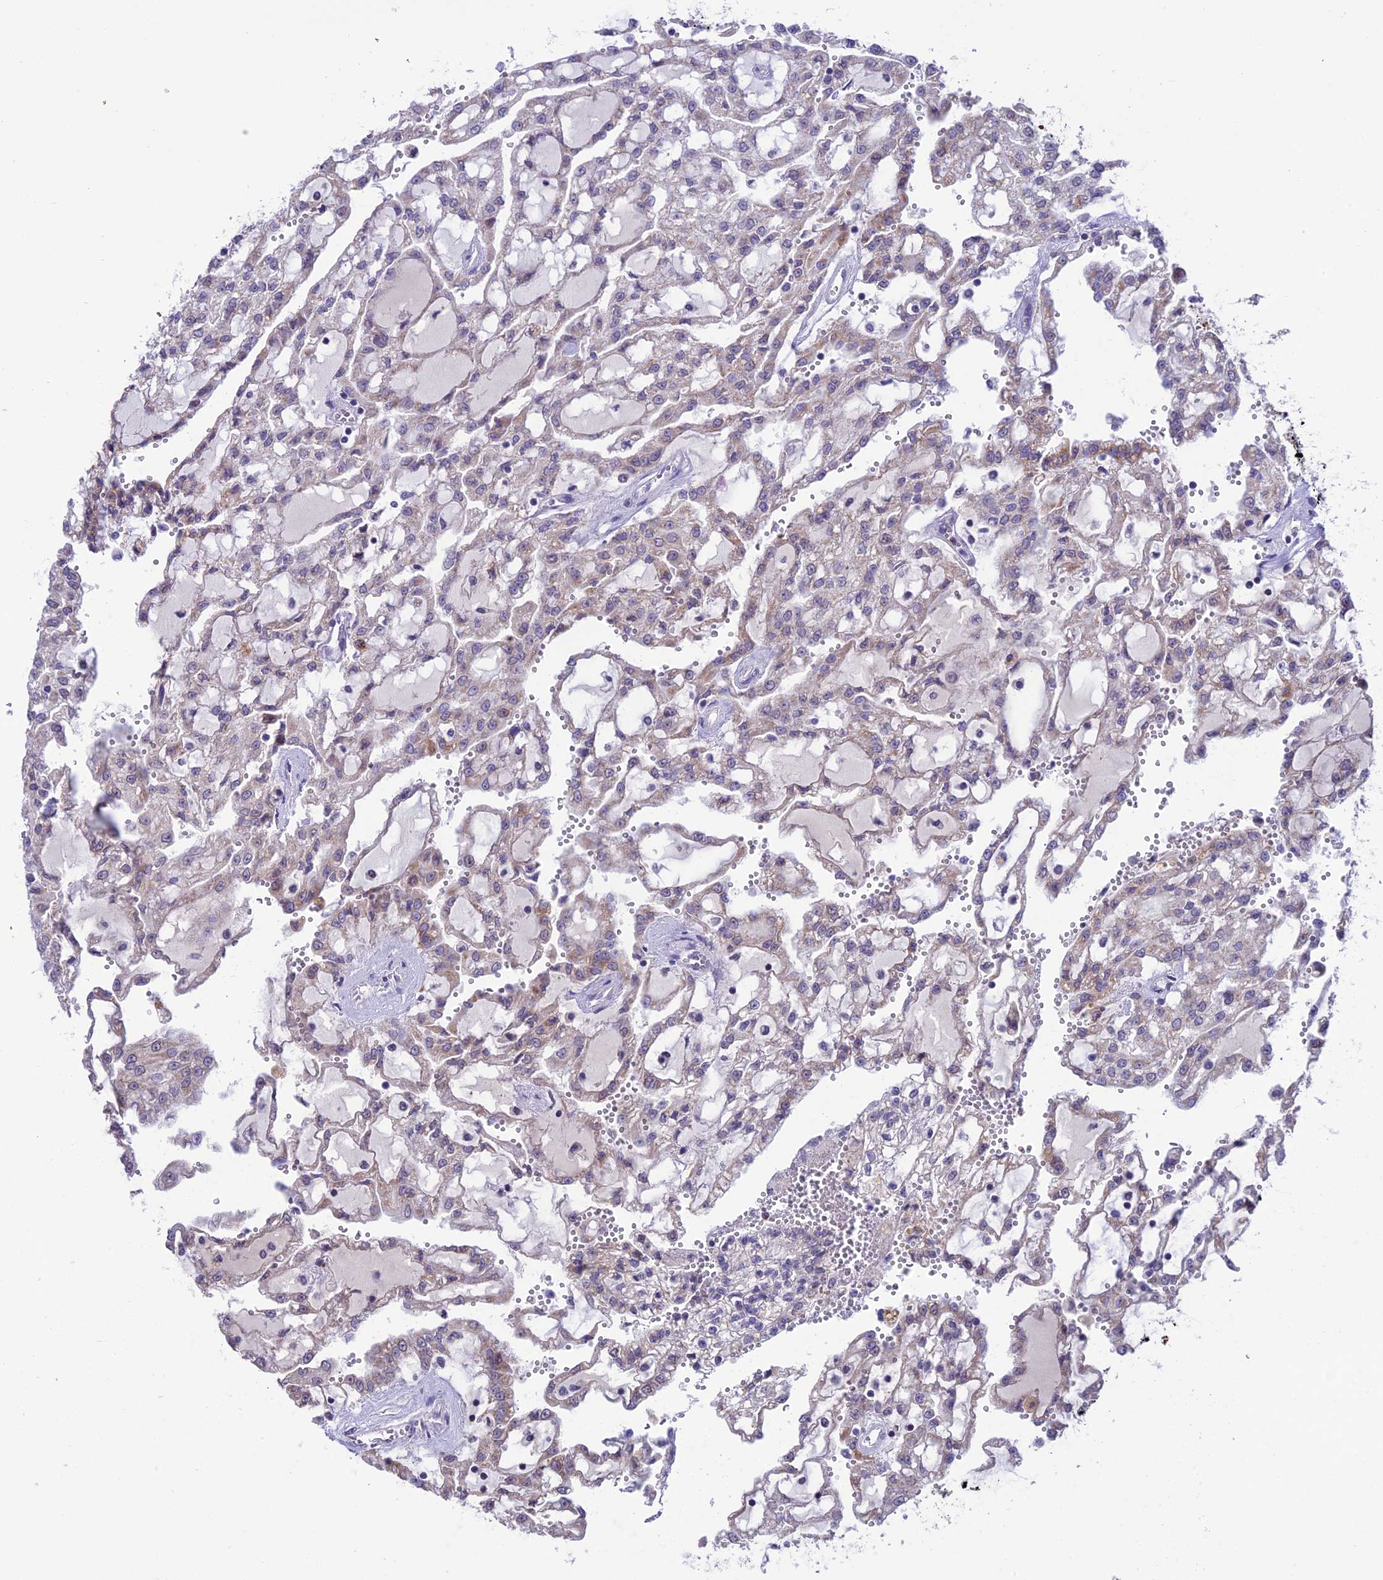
{"staining": {"intensity": "weak", "quantity": "<25%", "location": "cytoplasmic/membranous"}, "tissue": "renal cancer", "cell_type": "Tumor cells", "image_type": "cancer", "snomed": [{"axis": "morphology", "description": "Adenocarcinoma, NOS"}, {"axis": "topography", "description": "Kidney"}], "caption": "DAB immunohistochemical staining of adenocarcinoma (renal) displays no significant positivity in tumor cells.", "gene": "SLC10A1", "patient": {"sex": "male", "age": 63}}